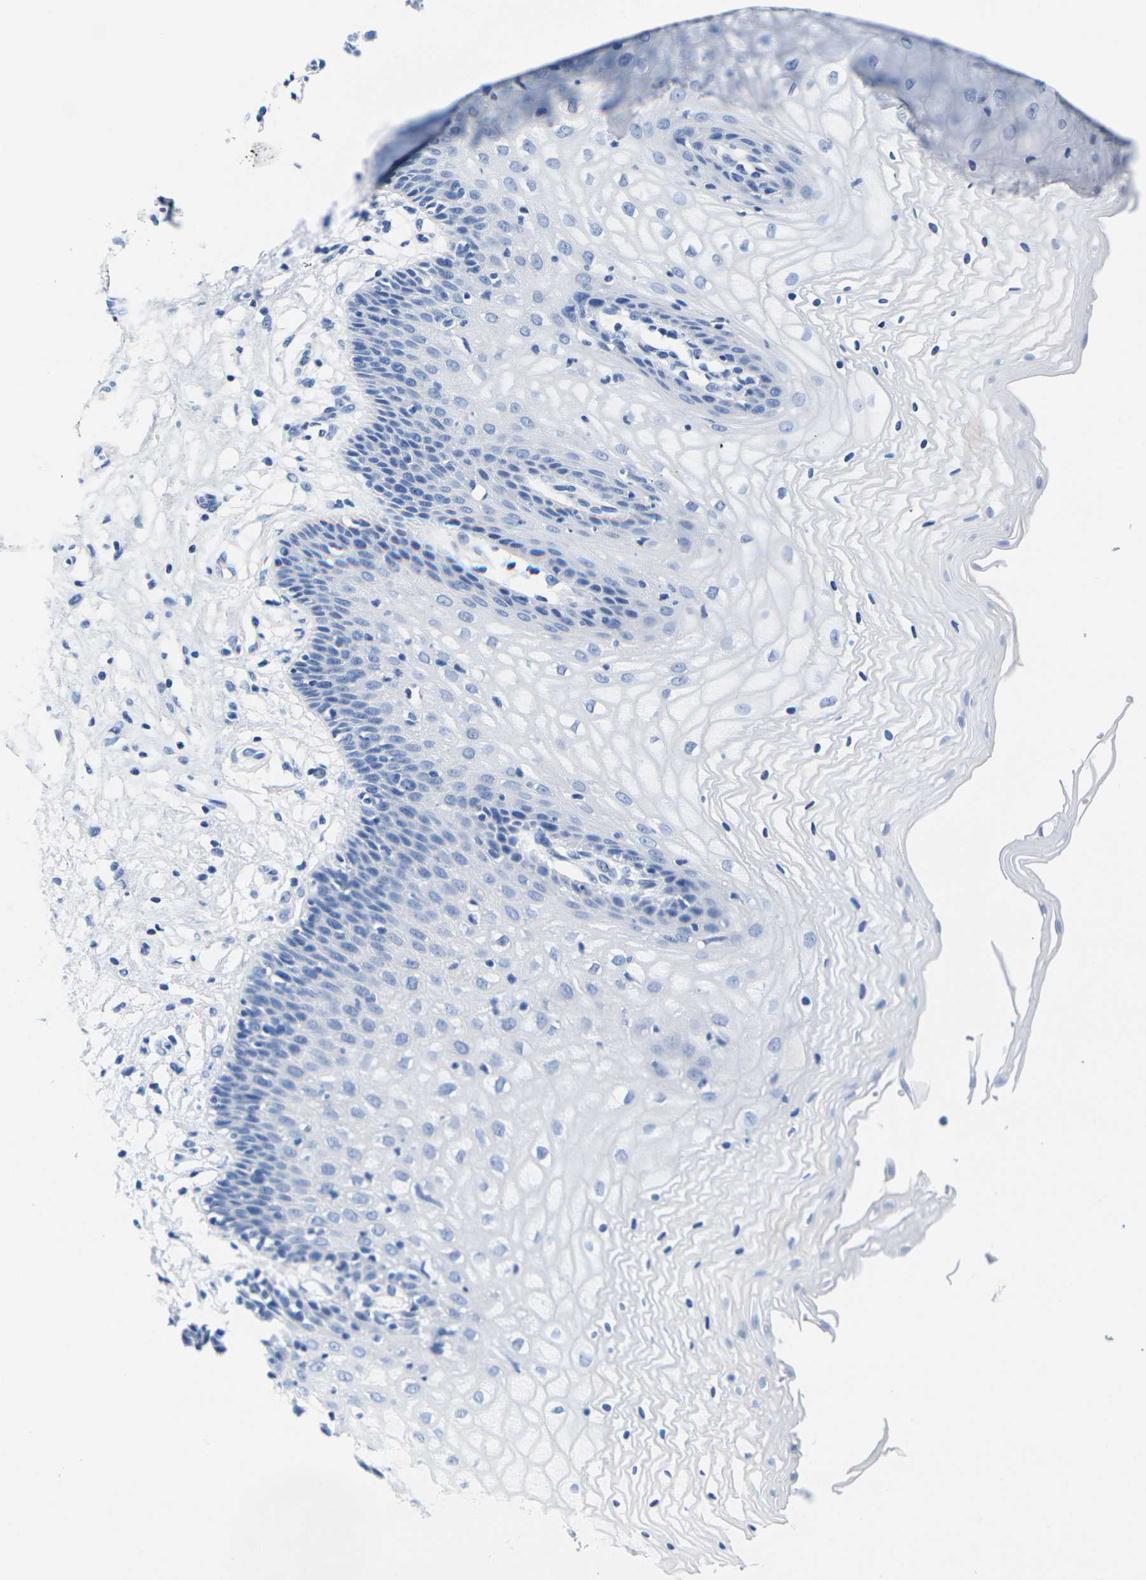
{"staining": {"intensity": "negative", "quantity": "none", "location": "none"}, "tissue": "vagina", "cell_type": "Squamous epithelial cells", "image_type": "normal", "snomed": [{"axis": "morphology", "description": "Normal tissue, NOS"}, {"axis": "topography", "description": "Vagina"}], "caption": "An IHC histopathology image of benign vagina is shown. There is no staining in squamous epithelial cells of vagina.", "gene": "CNN1", "patient": {"sex": "female", "age": 34}}